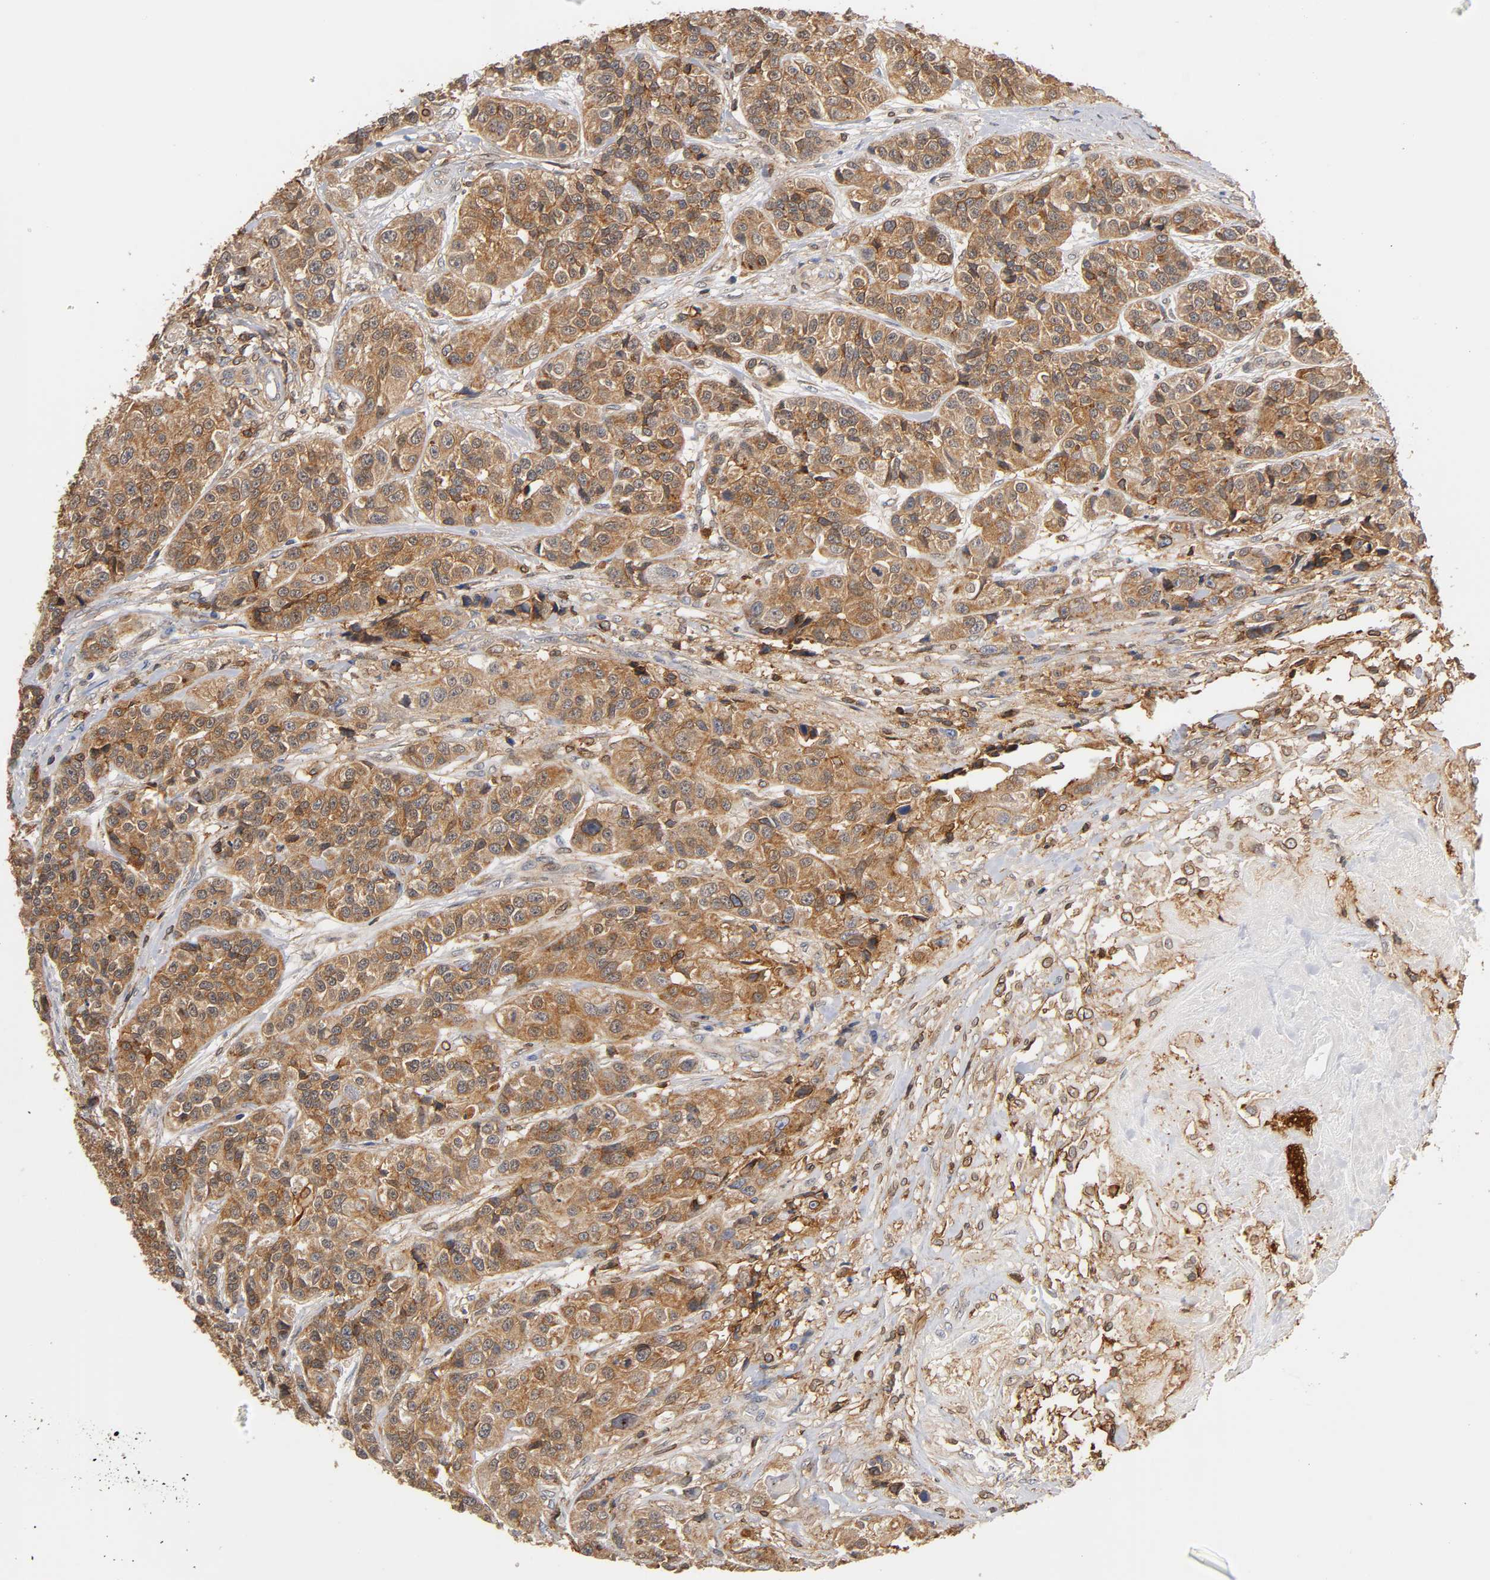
{"staining": {"intensity": "weak", "quantity": ">75%", "location": "cytoplasmic/membranous"}, "tissue": "urothelial cancer", "cell_type": "Tumor cells", "image_type": "cancer", "snomed": [{"axis": "morphology", "description": "Urothelial carcinoma, High grade"}, {"axis": "topography", "description": "Urinary bladder"}], "caption": "The micrograph shows staining of urothelial cancer, revealing weak cytoplasmic/membranous protein positivity (brown color) within tumor cells. The staining was performed using DAB (3,3'-diaminobenzidine) to visualize the protein expression in brown, while the nuclei were stained in blue with hematoxylin (Magnification: 20x).", "gene": "ANXA11", "patient": {"sex": "female", "age": 81}}